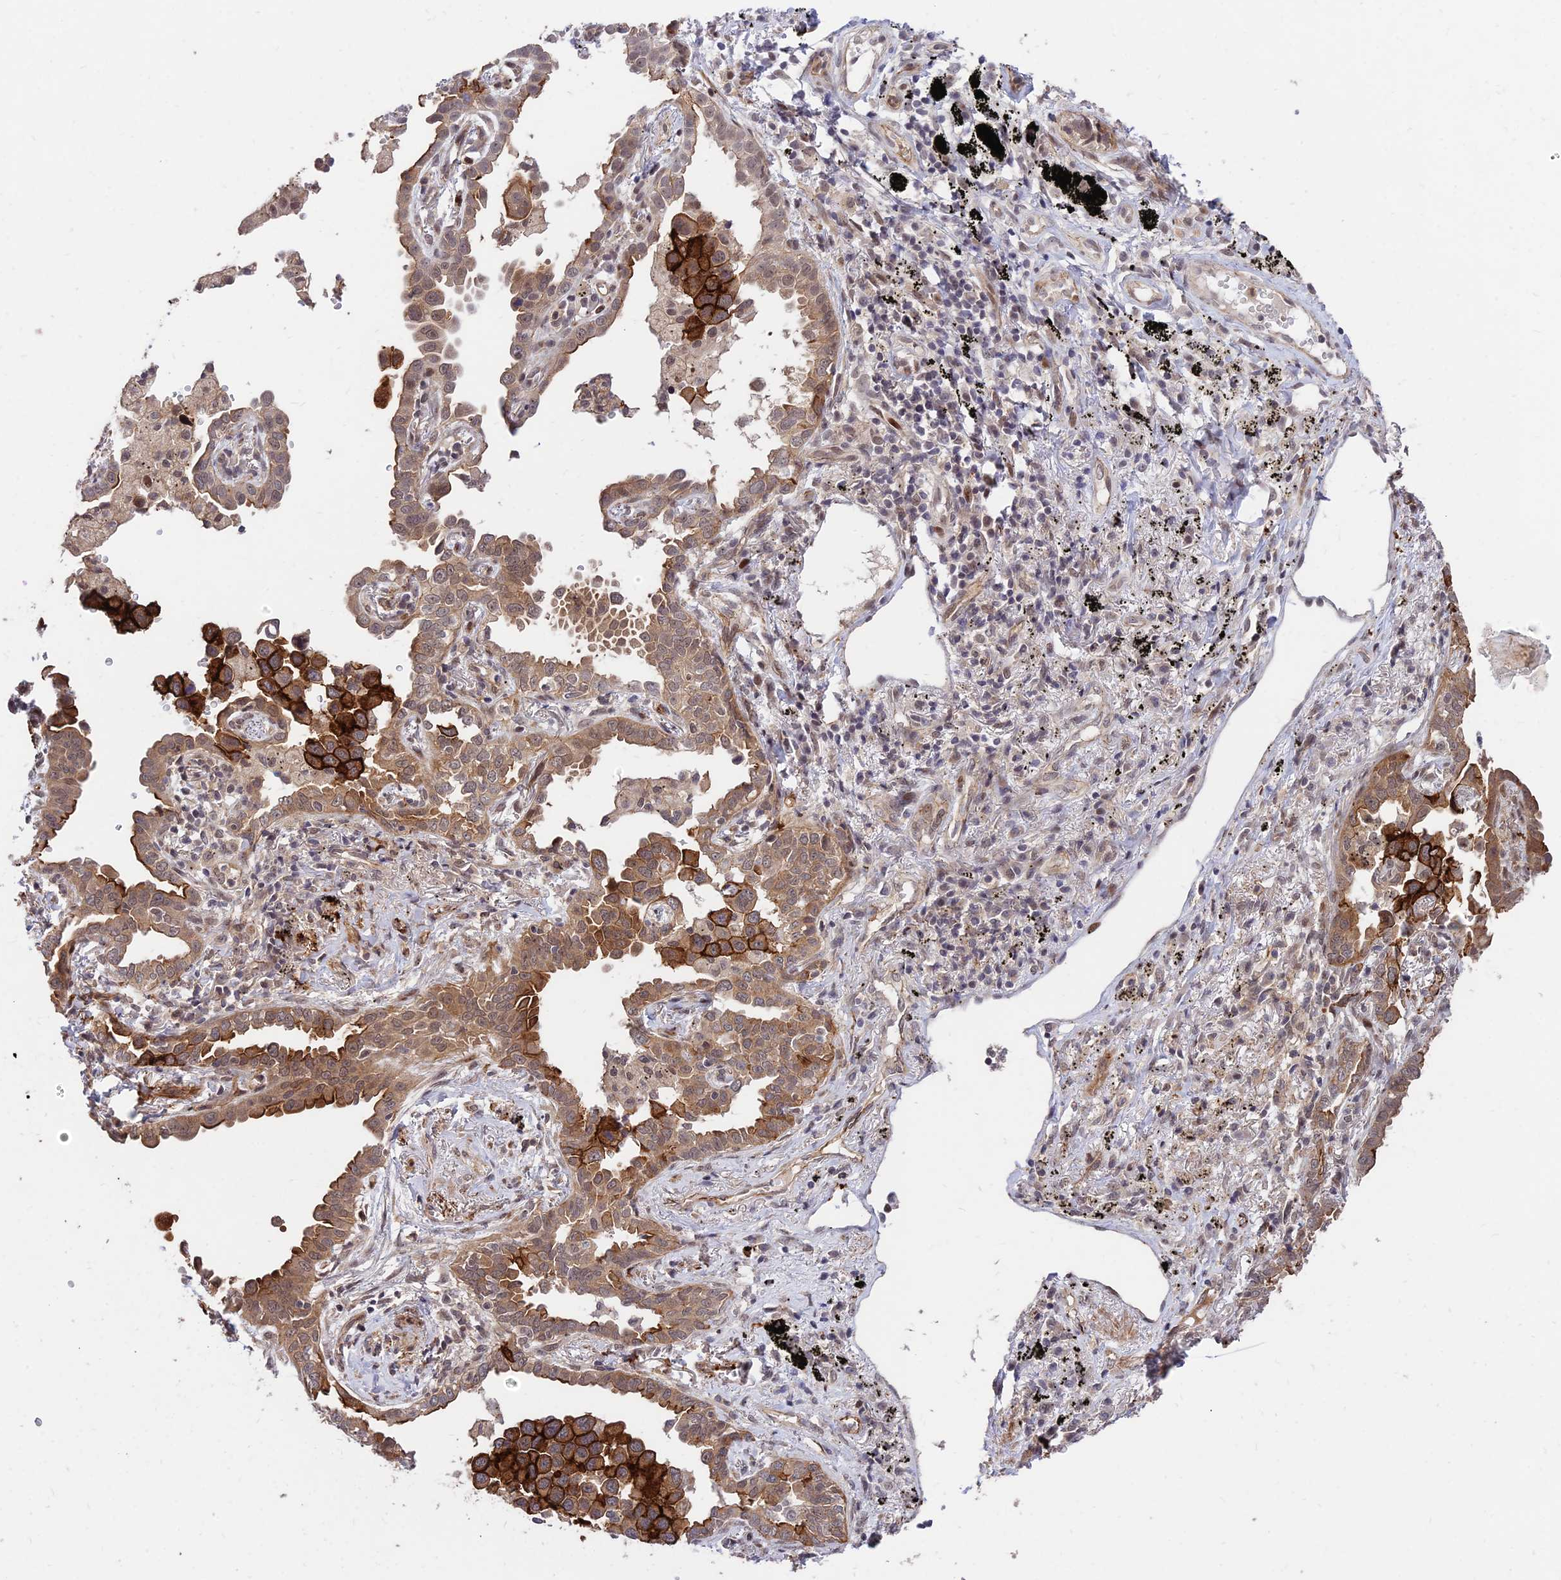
{"staining": {"intensity": "strong", "quantity": ">75%", "location": "cytoplasmic/membranous"}, "tissue": "lung cancer", "cell_type": "Tumor cells", "image_type": "cancer", "snomed": [{"axis": "morphology", "description": "Adenocarcinoma, NOS"}, {"axis": "topography", "description": "Lung"}], "caption": "The histopathology image displays staining of lung adenocarcinoma, revealing strong cytoplasmic/membranous protein expression (brown color) within tumor cells. (DAB (3,3'-diaminobenzidine) IHC, brown staining for protein, blue staining for nuclei).", "gene": "ZNF85", "patient": {"sex": "male", "age": 67}}